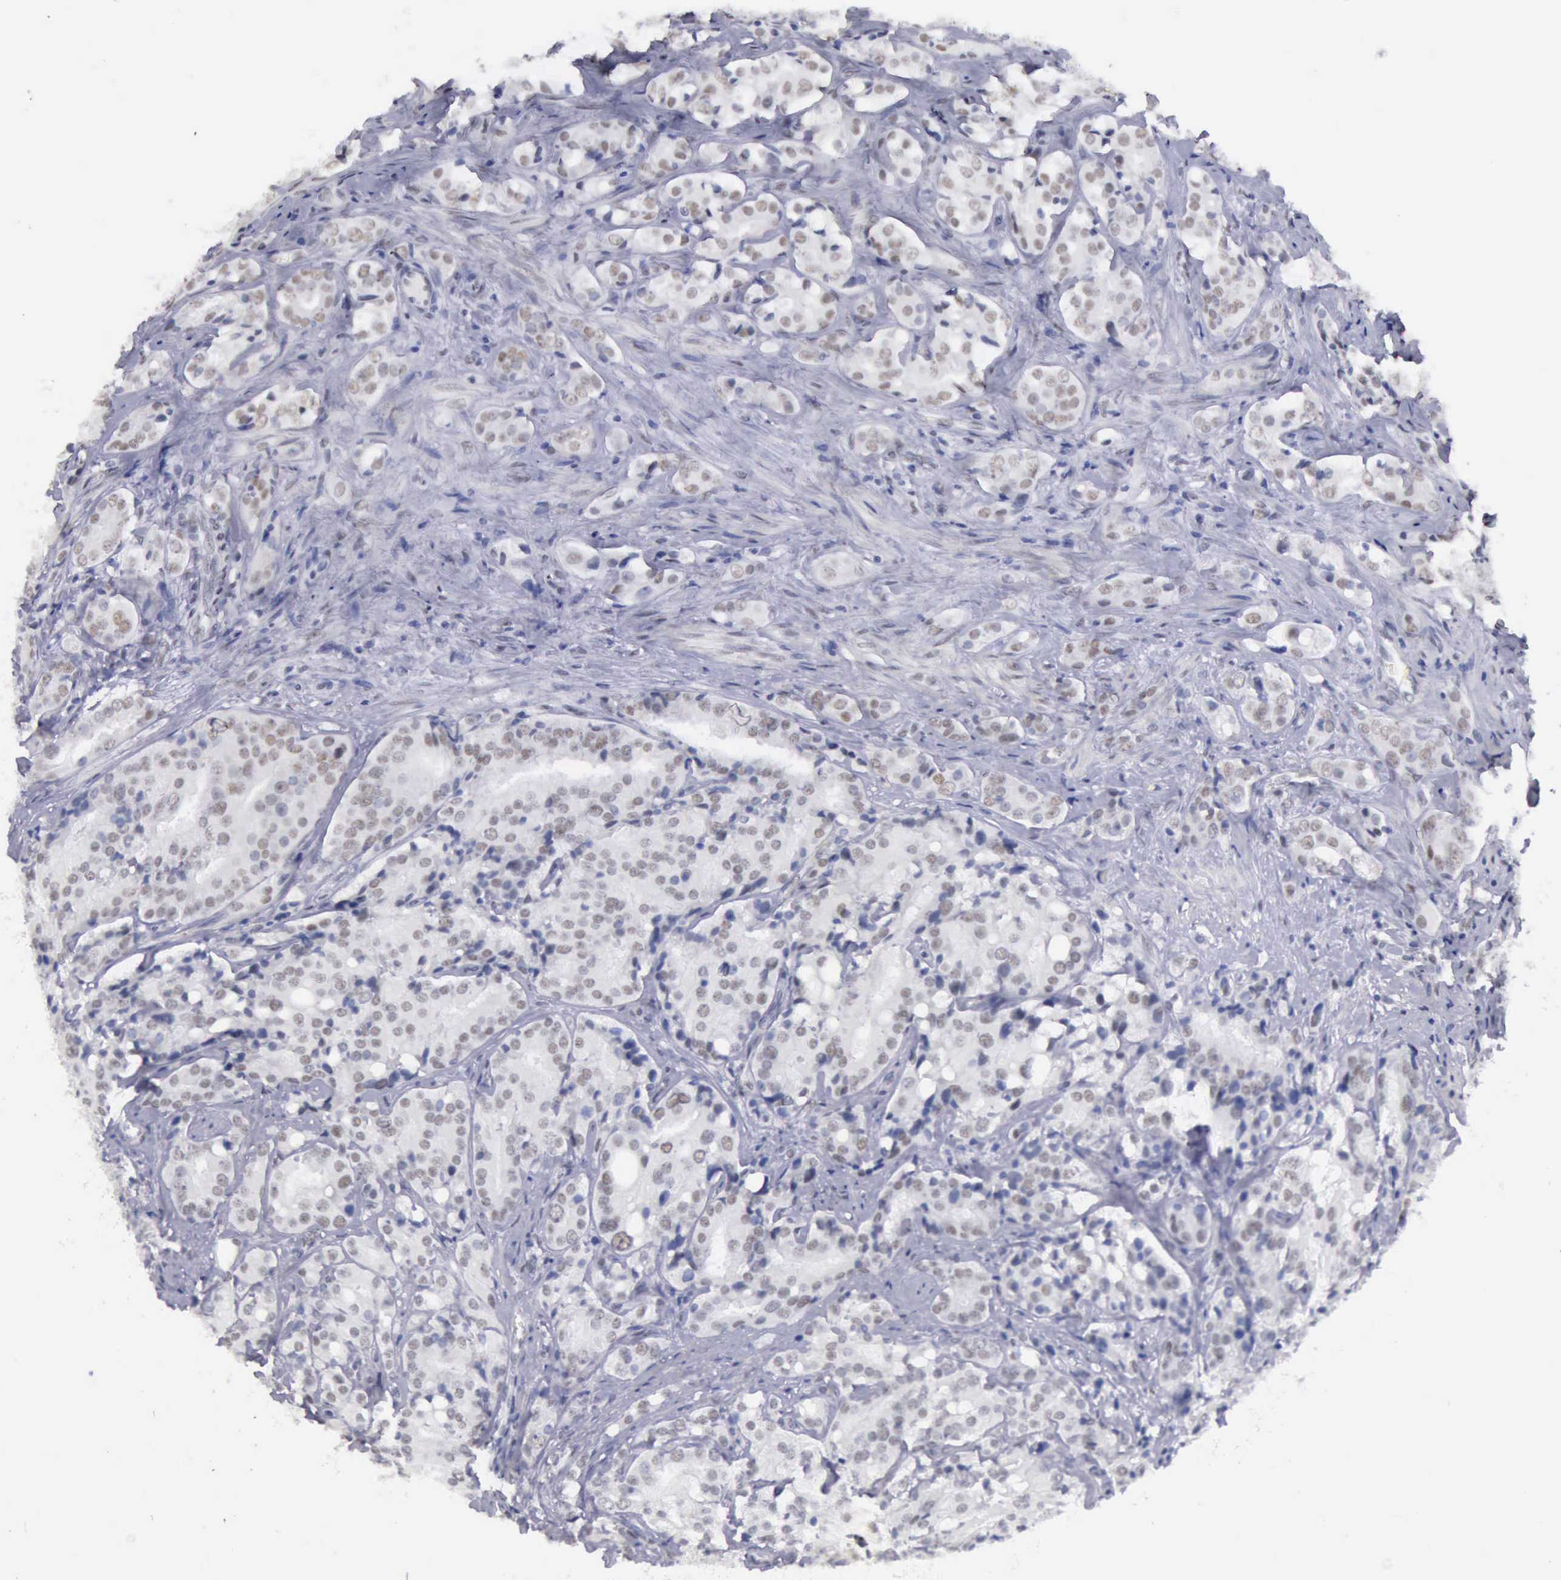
{"staining": {"intensity": "weak", "quantity": "<25%", "location": "nuclear"}, "tissue": "prostate cancer", "cell_type": "Tumor cells", "image_type": "cancer", "snomed": [{"axis": "morphology", "description": "Adenocarcinoma, High grade"}, {"axis": "topography", "description": "Prostate"}], "caption": "Protein analysis of prostate cancer (high-grade adenocarcinoma) exhibits no significant expression in tumor cells.", "gene": "EP300", "patient": {"sex": "male", "age": 68}}